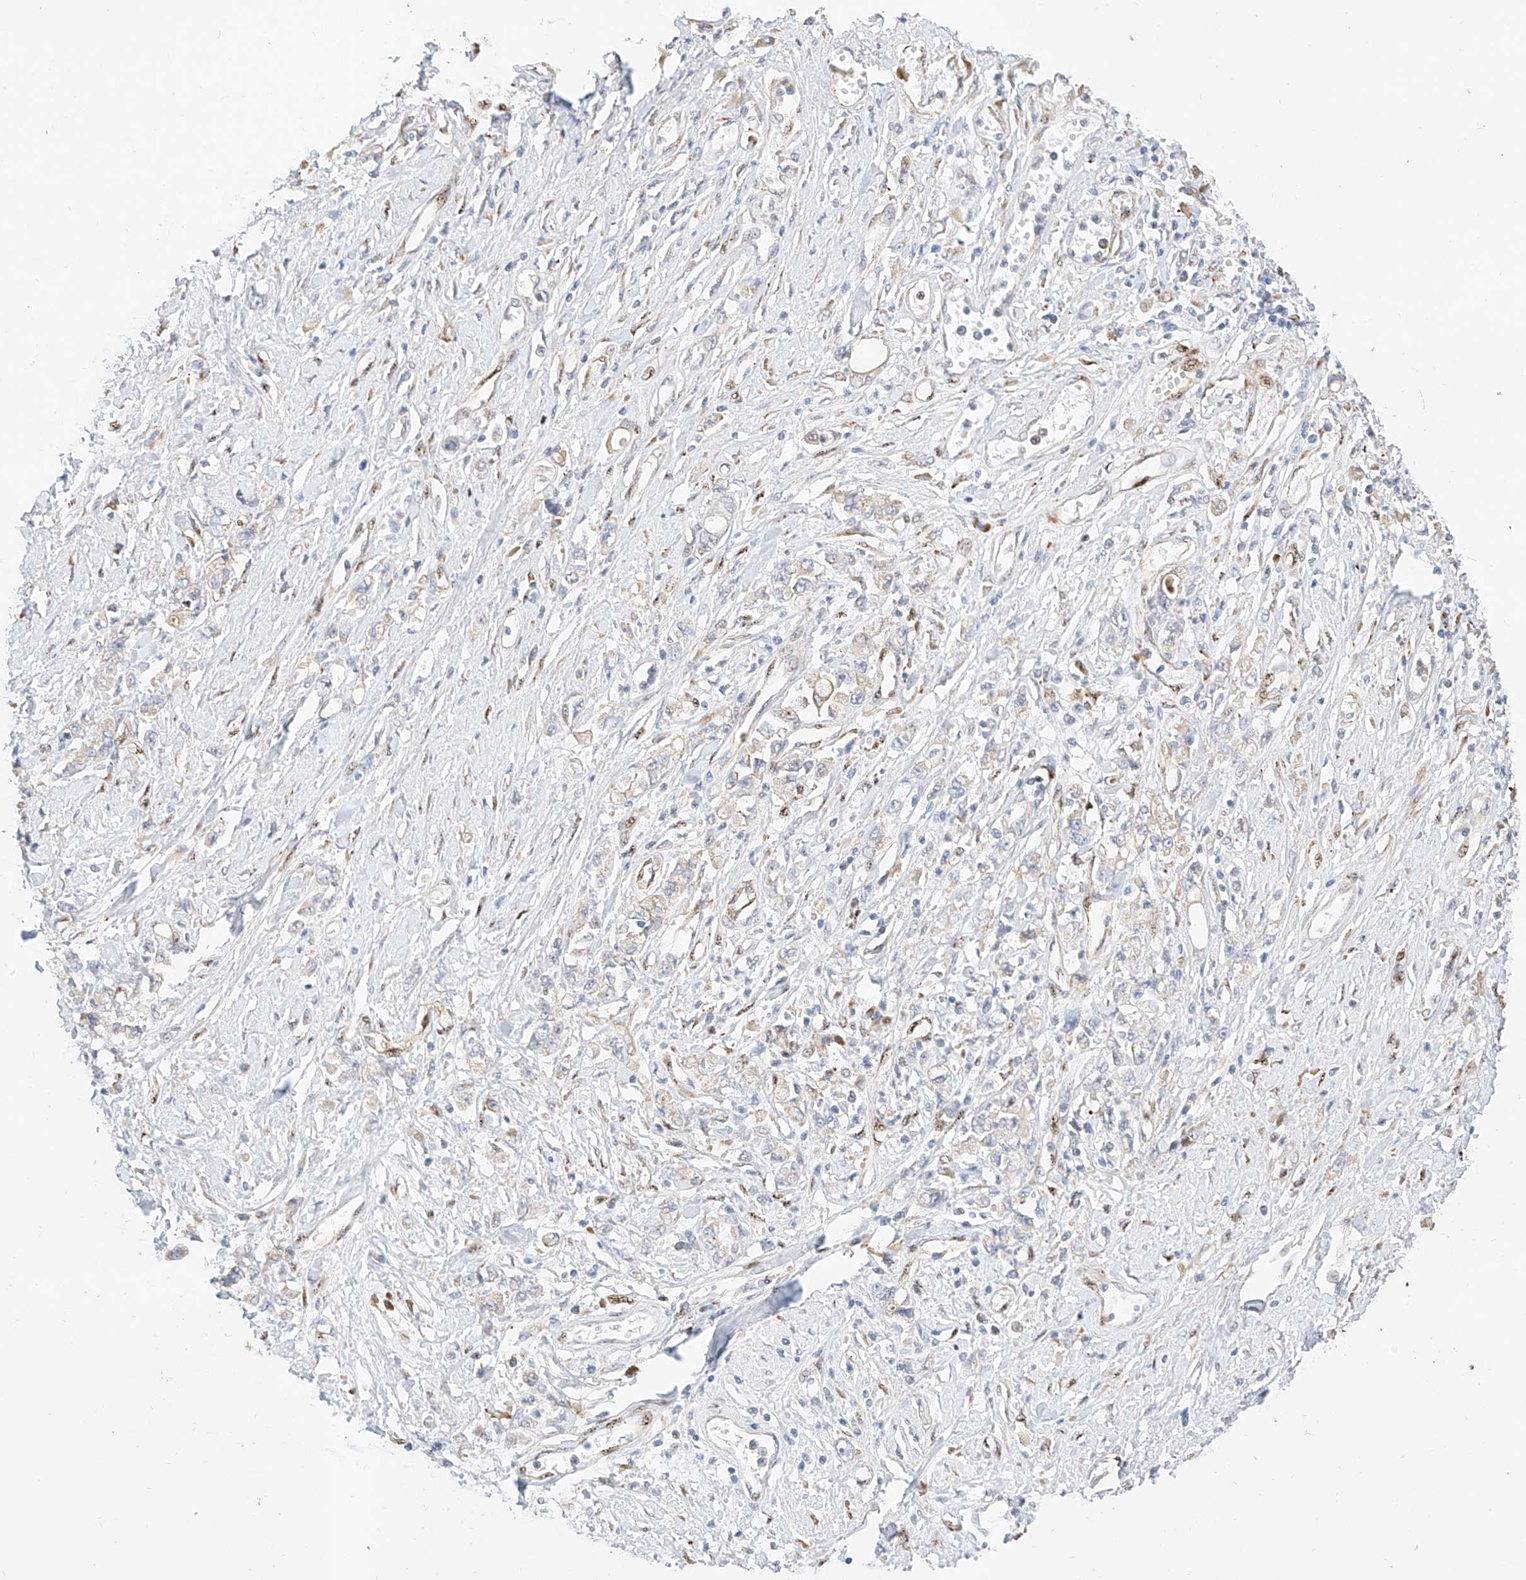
{"staining": {"intensity": "weak", "quantity": "25%-75%", "location": "cytoplasmic/membranous"}, "tissue": "stomach cancer", "cell_type": "Tumor cells", "image_type": "cancer", "snomed": [{"axis": "morphology", "description": "Adenocarcinoma, NOS"}, {"axis": "topography", "description": "Stomach"}], "caption": "High-power microscopy captured an immunohistochemistry micrograph of stomach cancer, revealing weak cytoplasmic/membranous staining in about 25%-75% of tumor cells. Immunohistochemistry (ihc) stains the protein in brown and the nuclei are stained blue.", "gene": "ATXN7L2", "patient": {"sex": "female", "age": 76}}